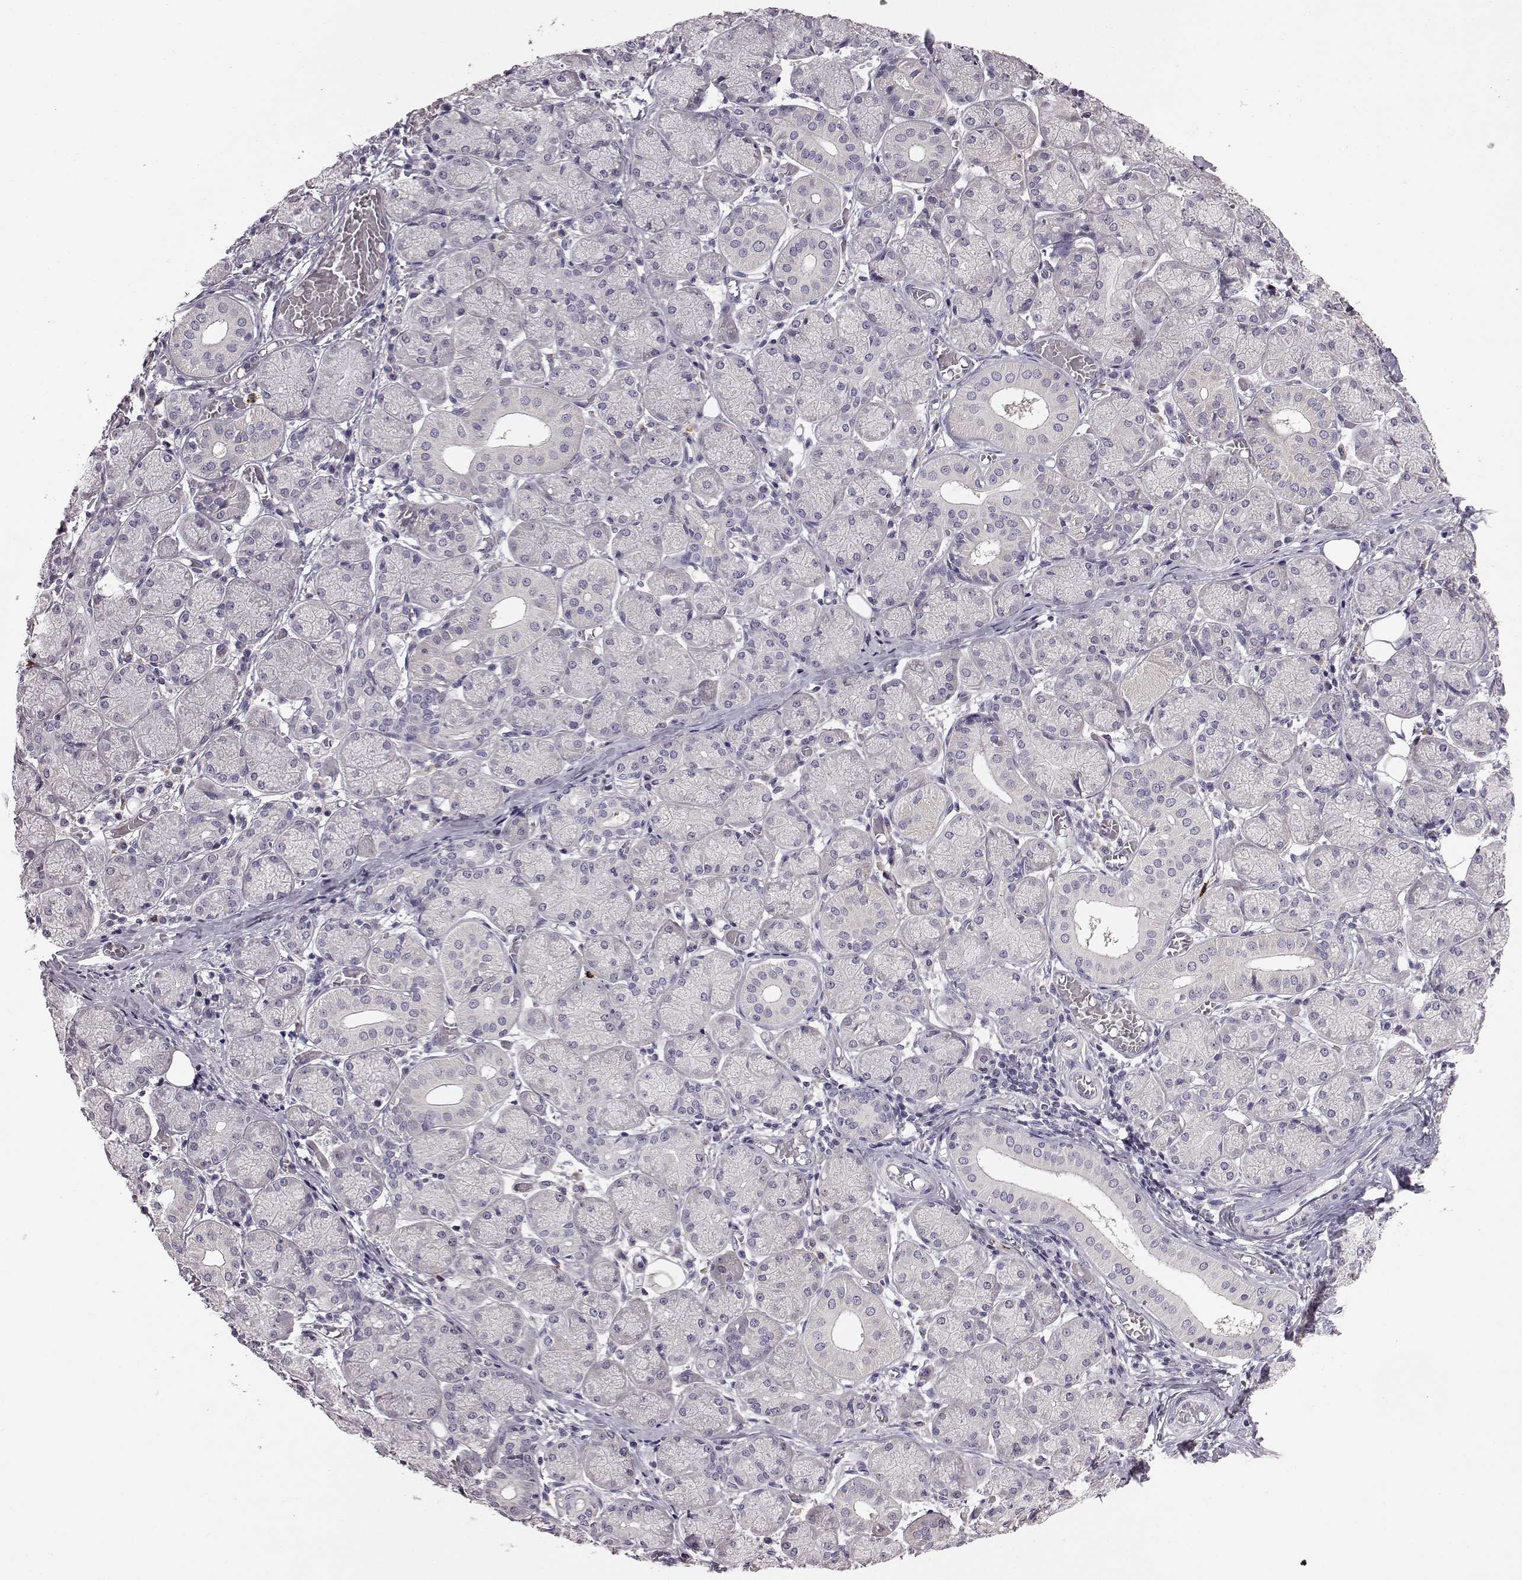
{"staining": {"intensity": "negative", "quantity": "none", "location": "none"}, "tissue": "salivary gland", "cell_type": "Glandular cells", "image_type": "normal", "snomed": [{"axis": "morphology", "description": "Normal tissue, NOS"}, {"axis": "topography", "description": "Salivary gland"}, {"axis": "topography", "description": "Peripheral nerve tissue"}], "caption": "Immunohistochemical staining of unremarkable salivary gland reveals no significant positivity in glandular cells.", "gene": "ADGRG2", "patient": {"sex": "female", "age": 24}}